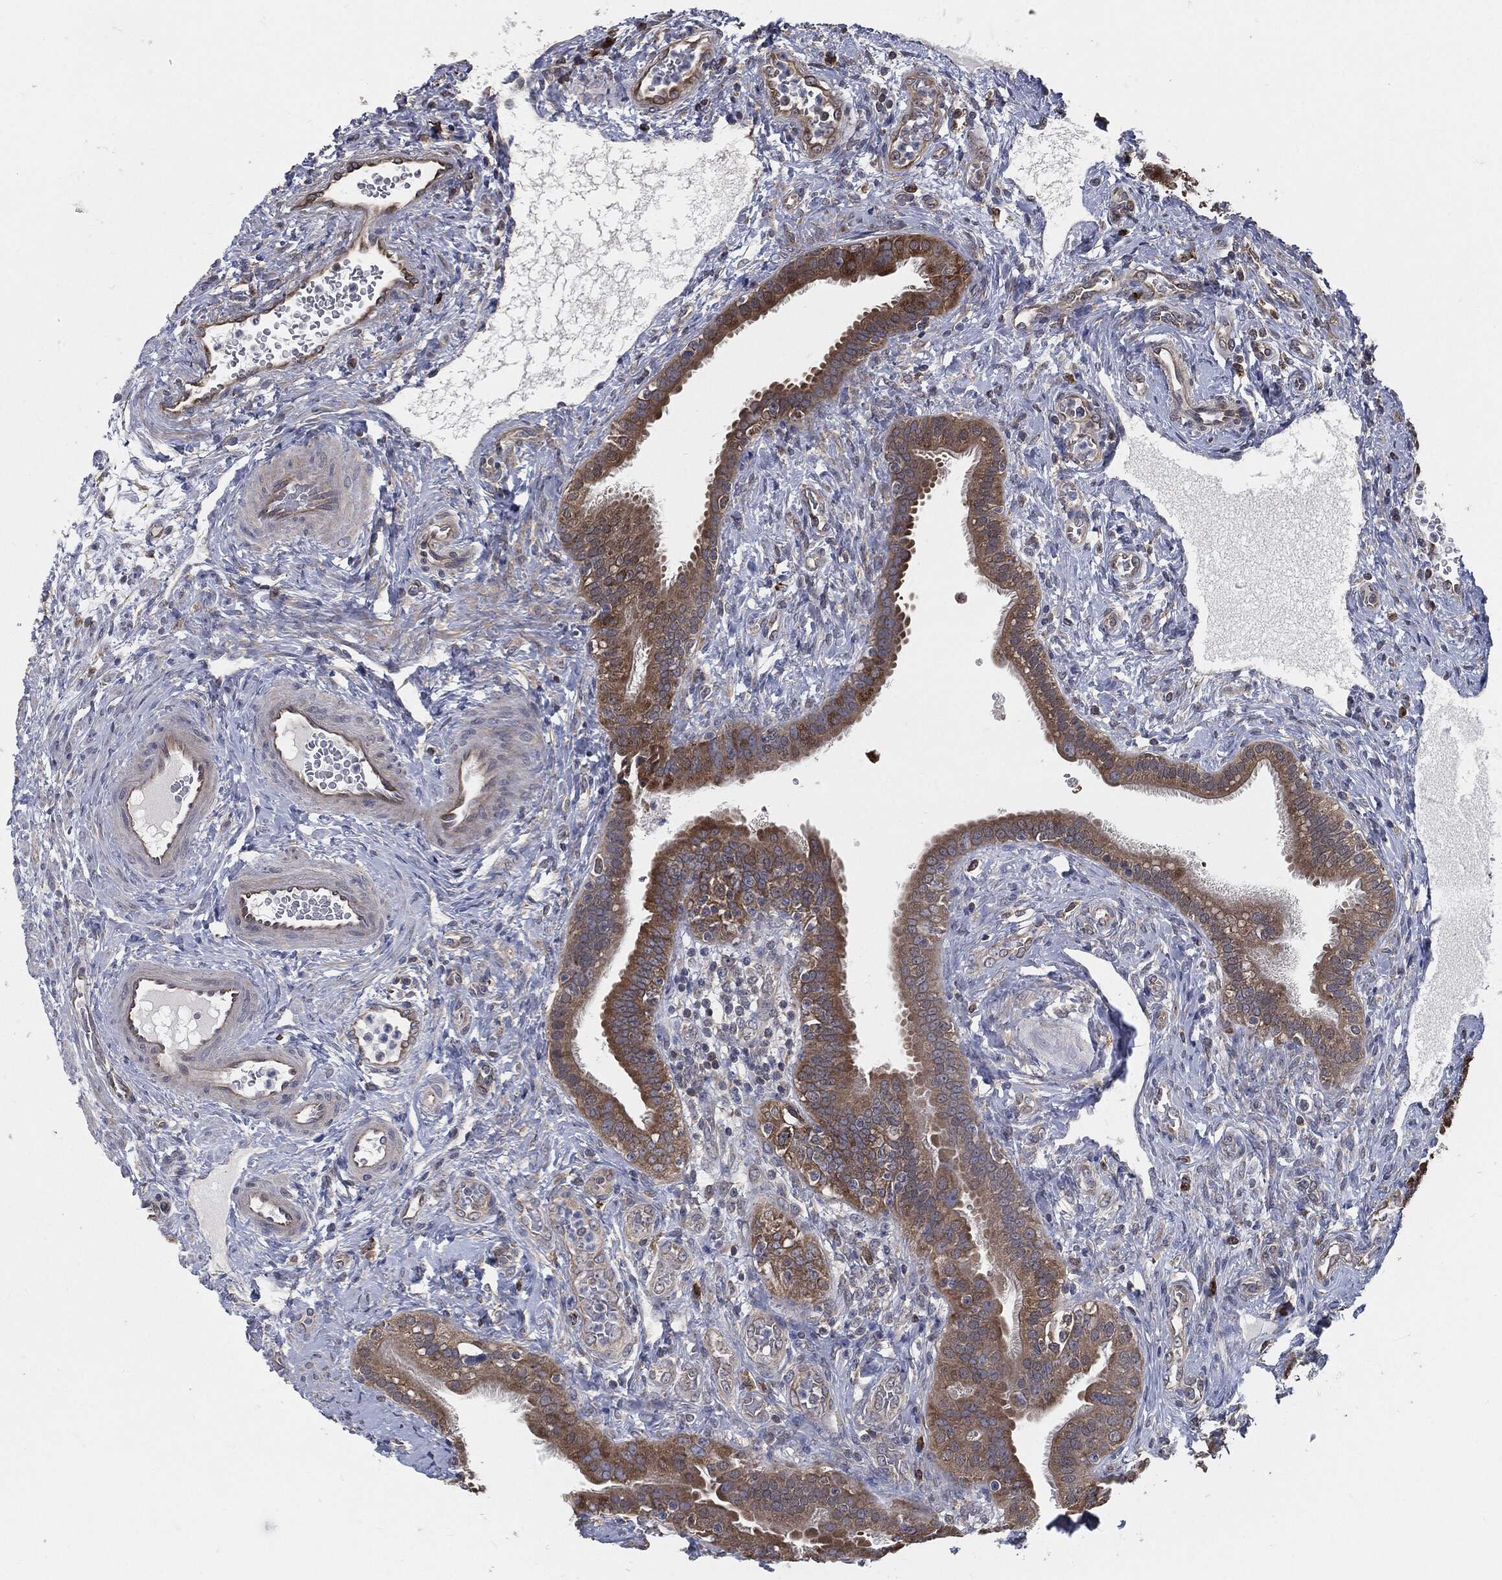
{"staining": {"intensity": "moderate", "quantity": ">75%", "location": "cytoplasmic/membranous"}, "tissue": "fallopian tube", "cell_type": "Glandular cells", "image_type": "normal", "snomed": [{"axis": "morphology", "description": "Normal tissue, NOS"}, {"axis": "topography", "description": "Fallopian tube"}], "caption": "This is a micrograph of IHC staining of benign fallopian tube, which shows moderate positivity in the cytoplasmic/membranous of glandular cells.", "gene": "PRDX4", "patient": {"sex": "female", "age": 41}}